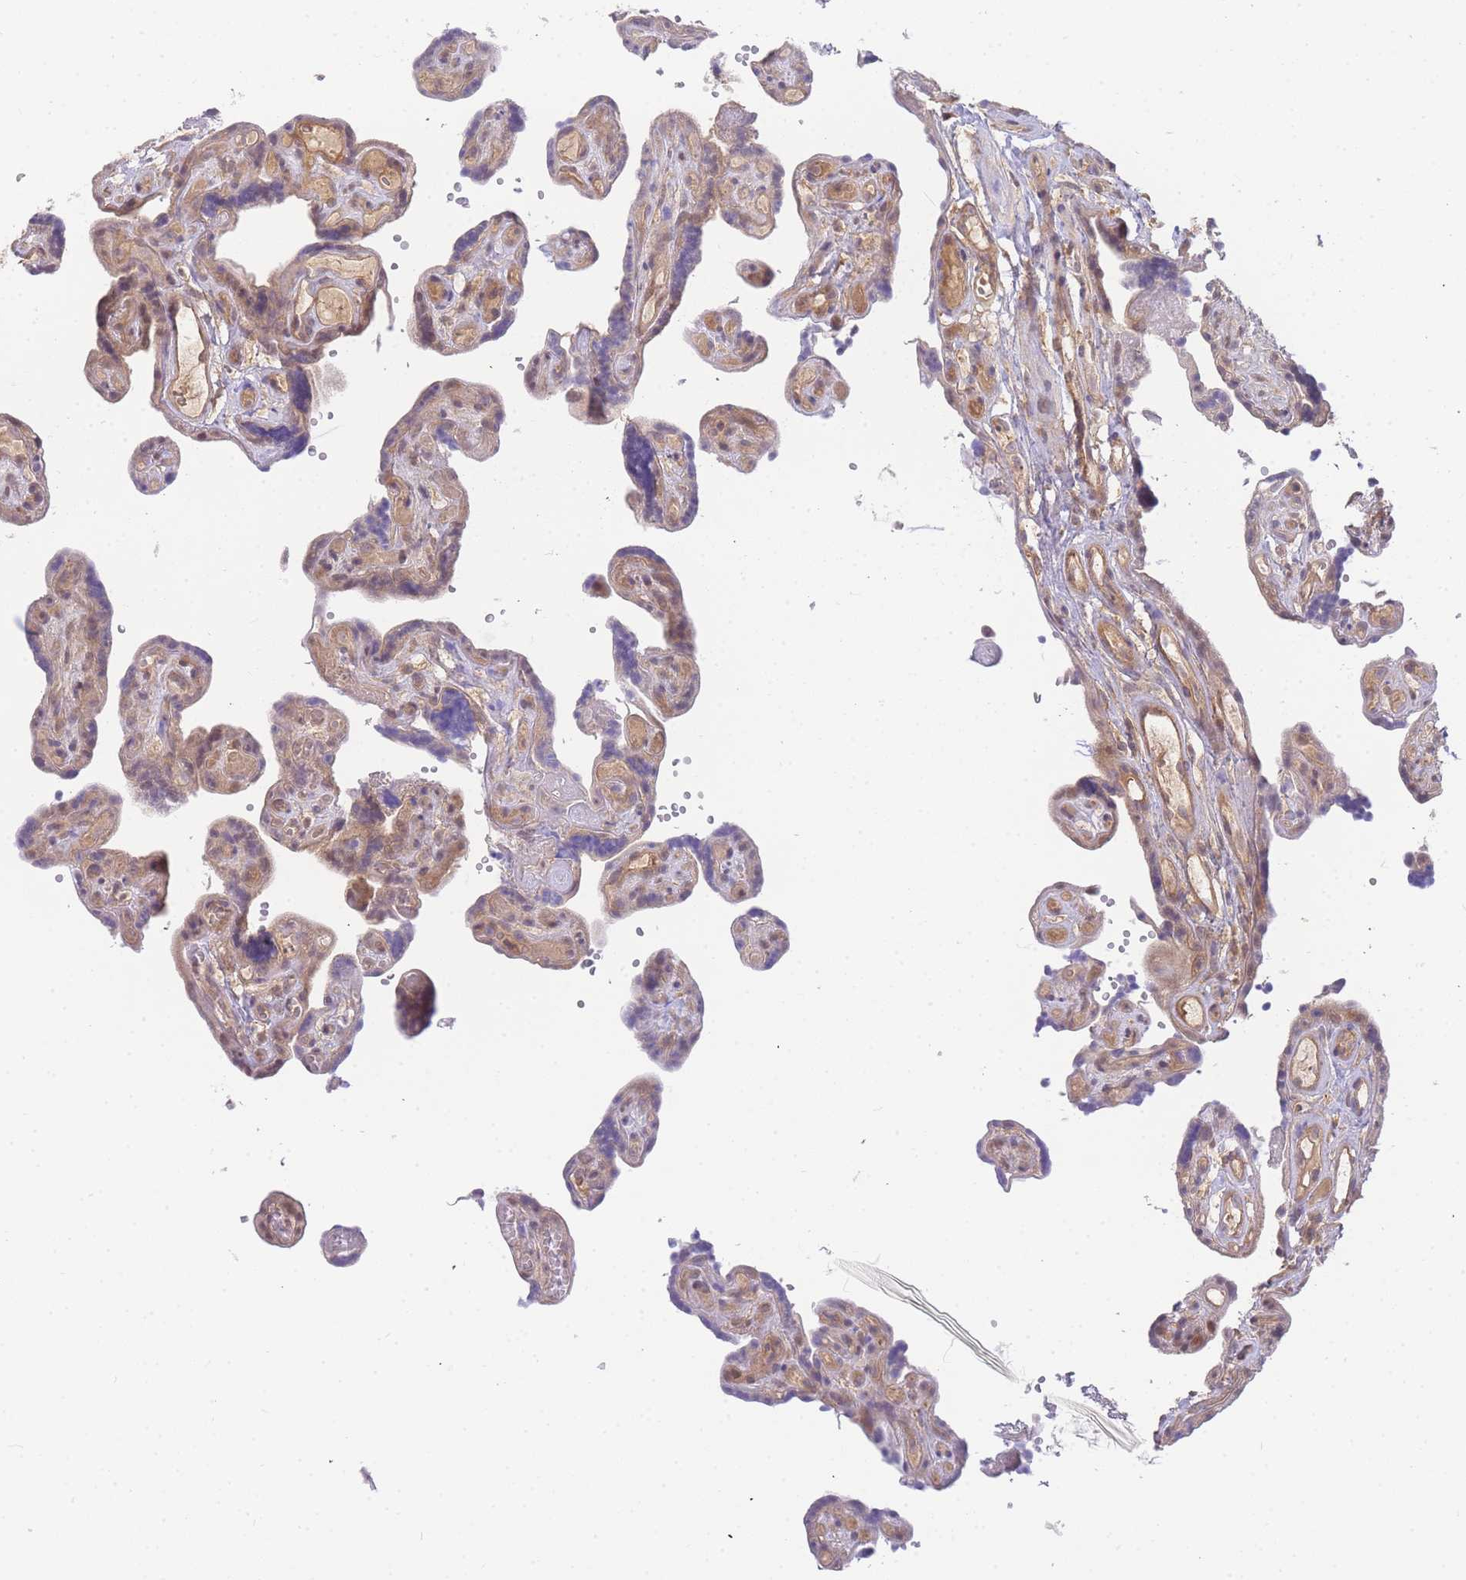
{"staining": {"intensity": "moderate", "quantity": ">75%", "location": "cytoplasmic/membranous,nuclear"}, "tissue": "placenta", "cell_type": "Decidual cells", "image_type": "normal", "snomed": [{"axis": "morphology", "description": "Normal tissue, NOS"}, {"axis": "topography", "description": "Placenta"}], "caption": "Immunohistochemistry (IHC) (DAB) staining of benign placenta reveals moderate cytoplasmic/membranous,nuclear protein positivity in approximately >75% of decidual cells.", "gene": "KIAA1191", "patient": {"sex": "female", "age": 30}}